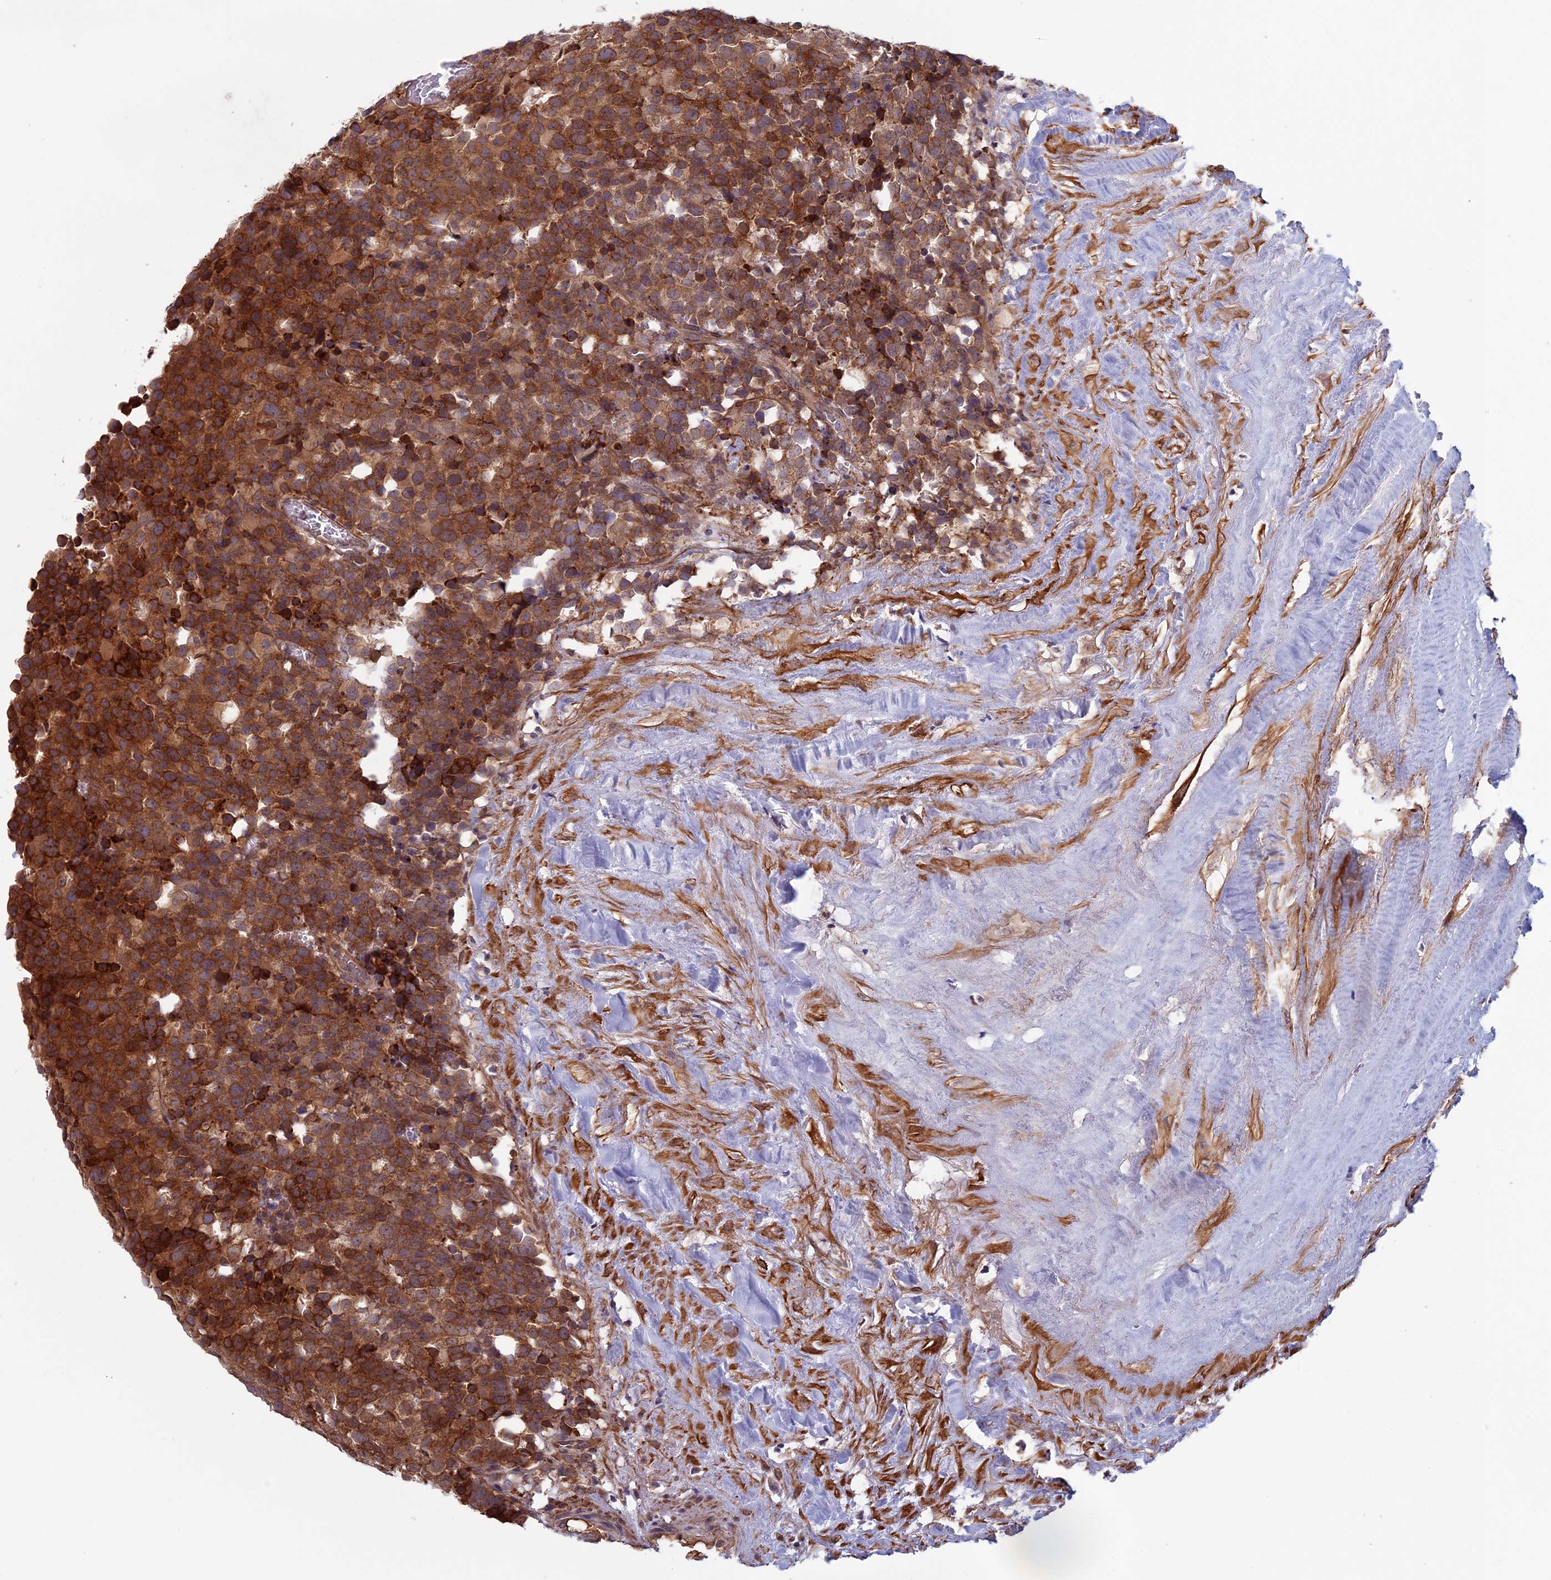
{"staining": {"intensity": "strong", "quantity": ">75%", "location": "cytoplasmic/membranous"}, "tissue": "testis cancer", "cell_type": "Tumor cells", "image_type": "cancer", "snomed": [{"axis": "morphology", "description": "Seminoma, NOS"}, {"axis": "topography", "description": "Testis"}], "caption": "DAB immunohistochemical staining of seminoma (testis) reveals strong cytoplasmic/membranous protein positivity in approximately >75% of tumor cells.", "gene": "FADS1", "patient": {"sex": "male", "age": 71}}